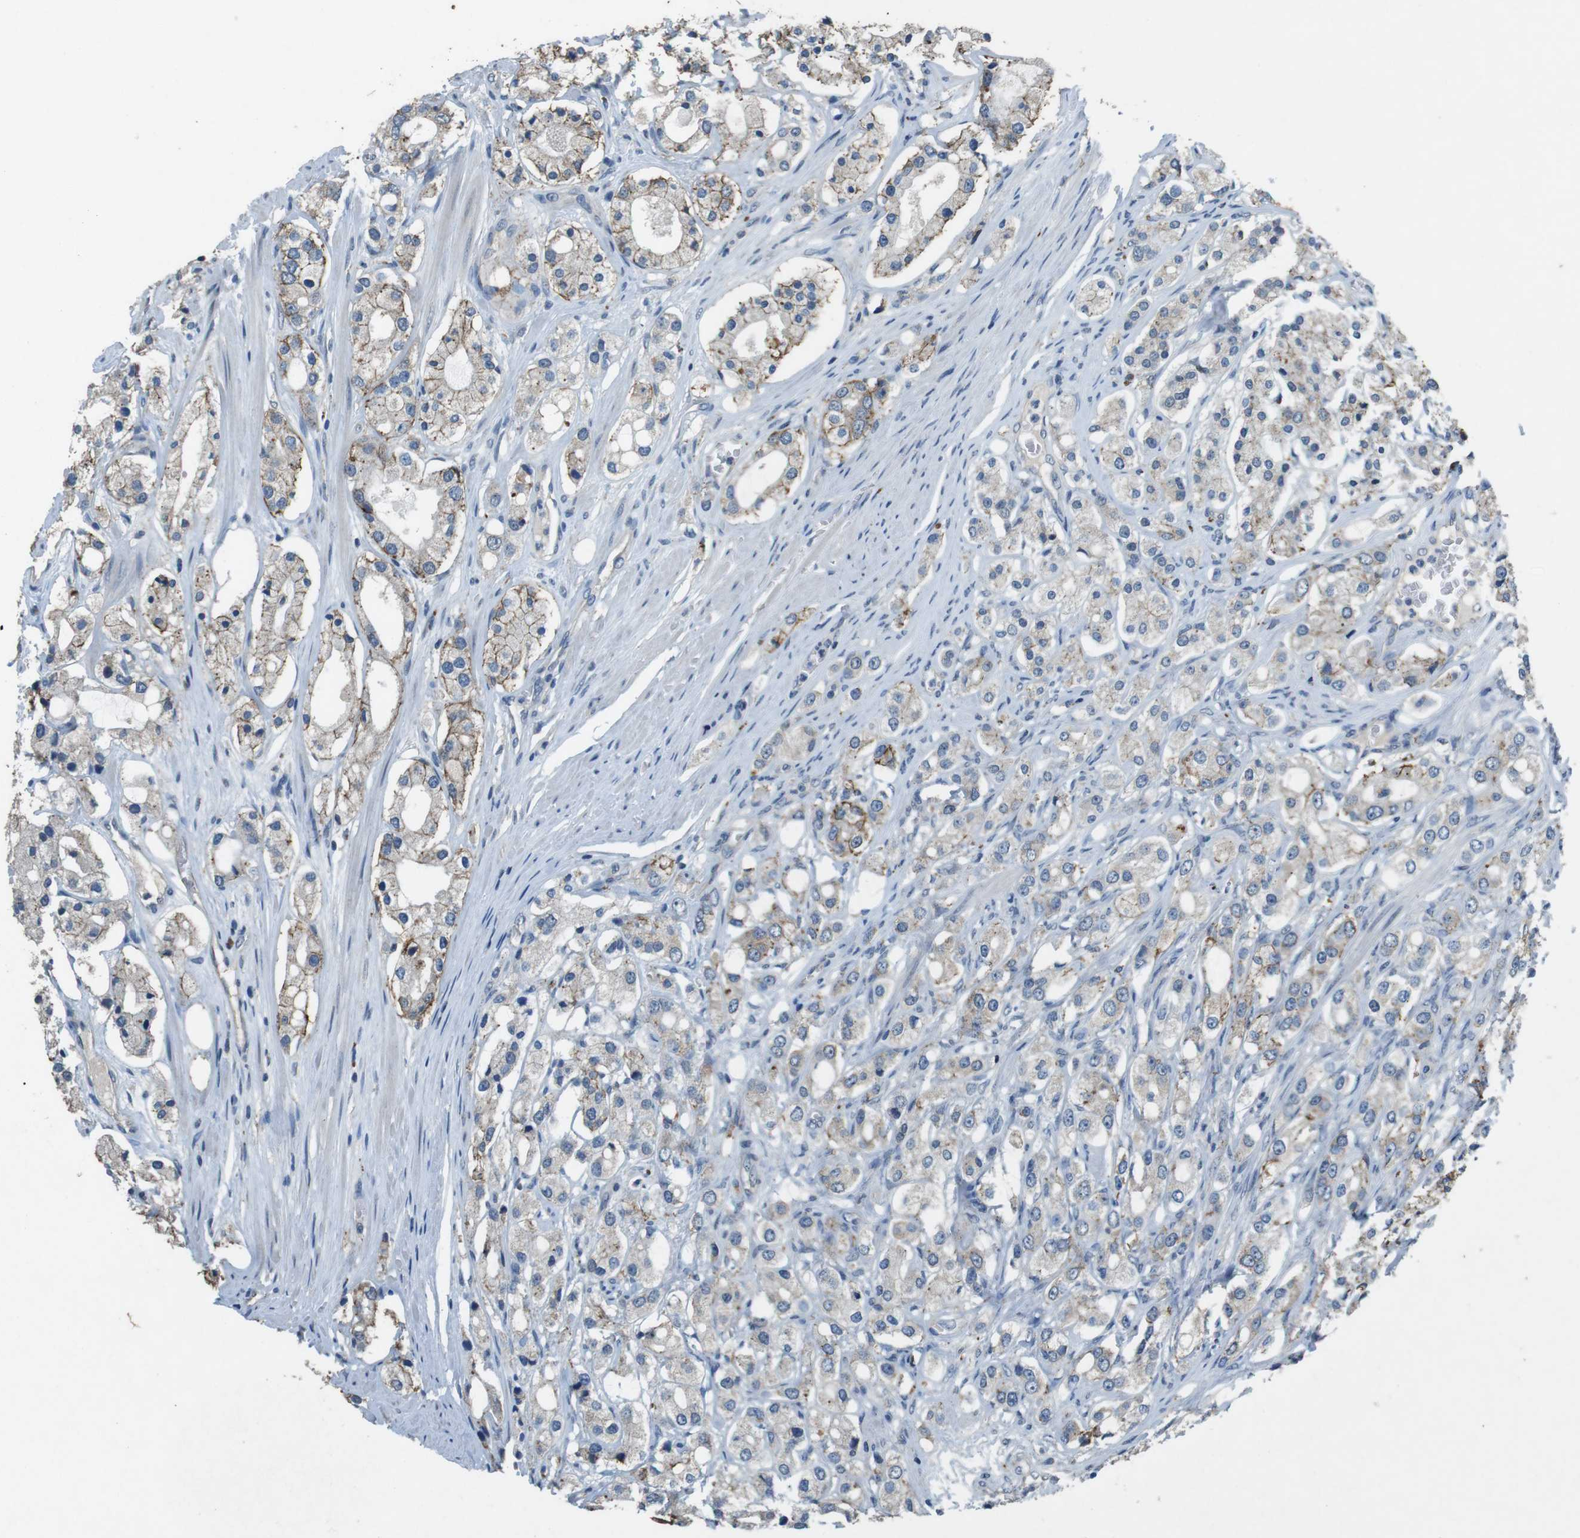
{"staining": {"intensity": "moderate", "quantity": "25%-75%", "location": "cytoplasmic/membranous"}, "tissue": "prostate cancer", "cell_type": "Tumor cells", "image_type": "cancer", "snomed": [{"axis": "morphology", "description": "Adenocarcinoma, High grade"}, {"axis": "topography", "description": "Prostate"}], "caption": "Tumor cells reveal moderate cytoplasmic/membranous staining in approximately 25%-75% of cells in prostate adenocarcinoma (high-grade).", "gene": "CLDN7", "patient": {"sex": "male", "age": 65}}